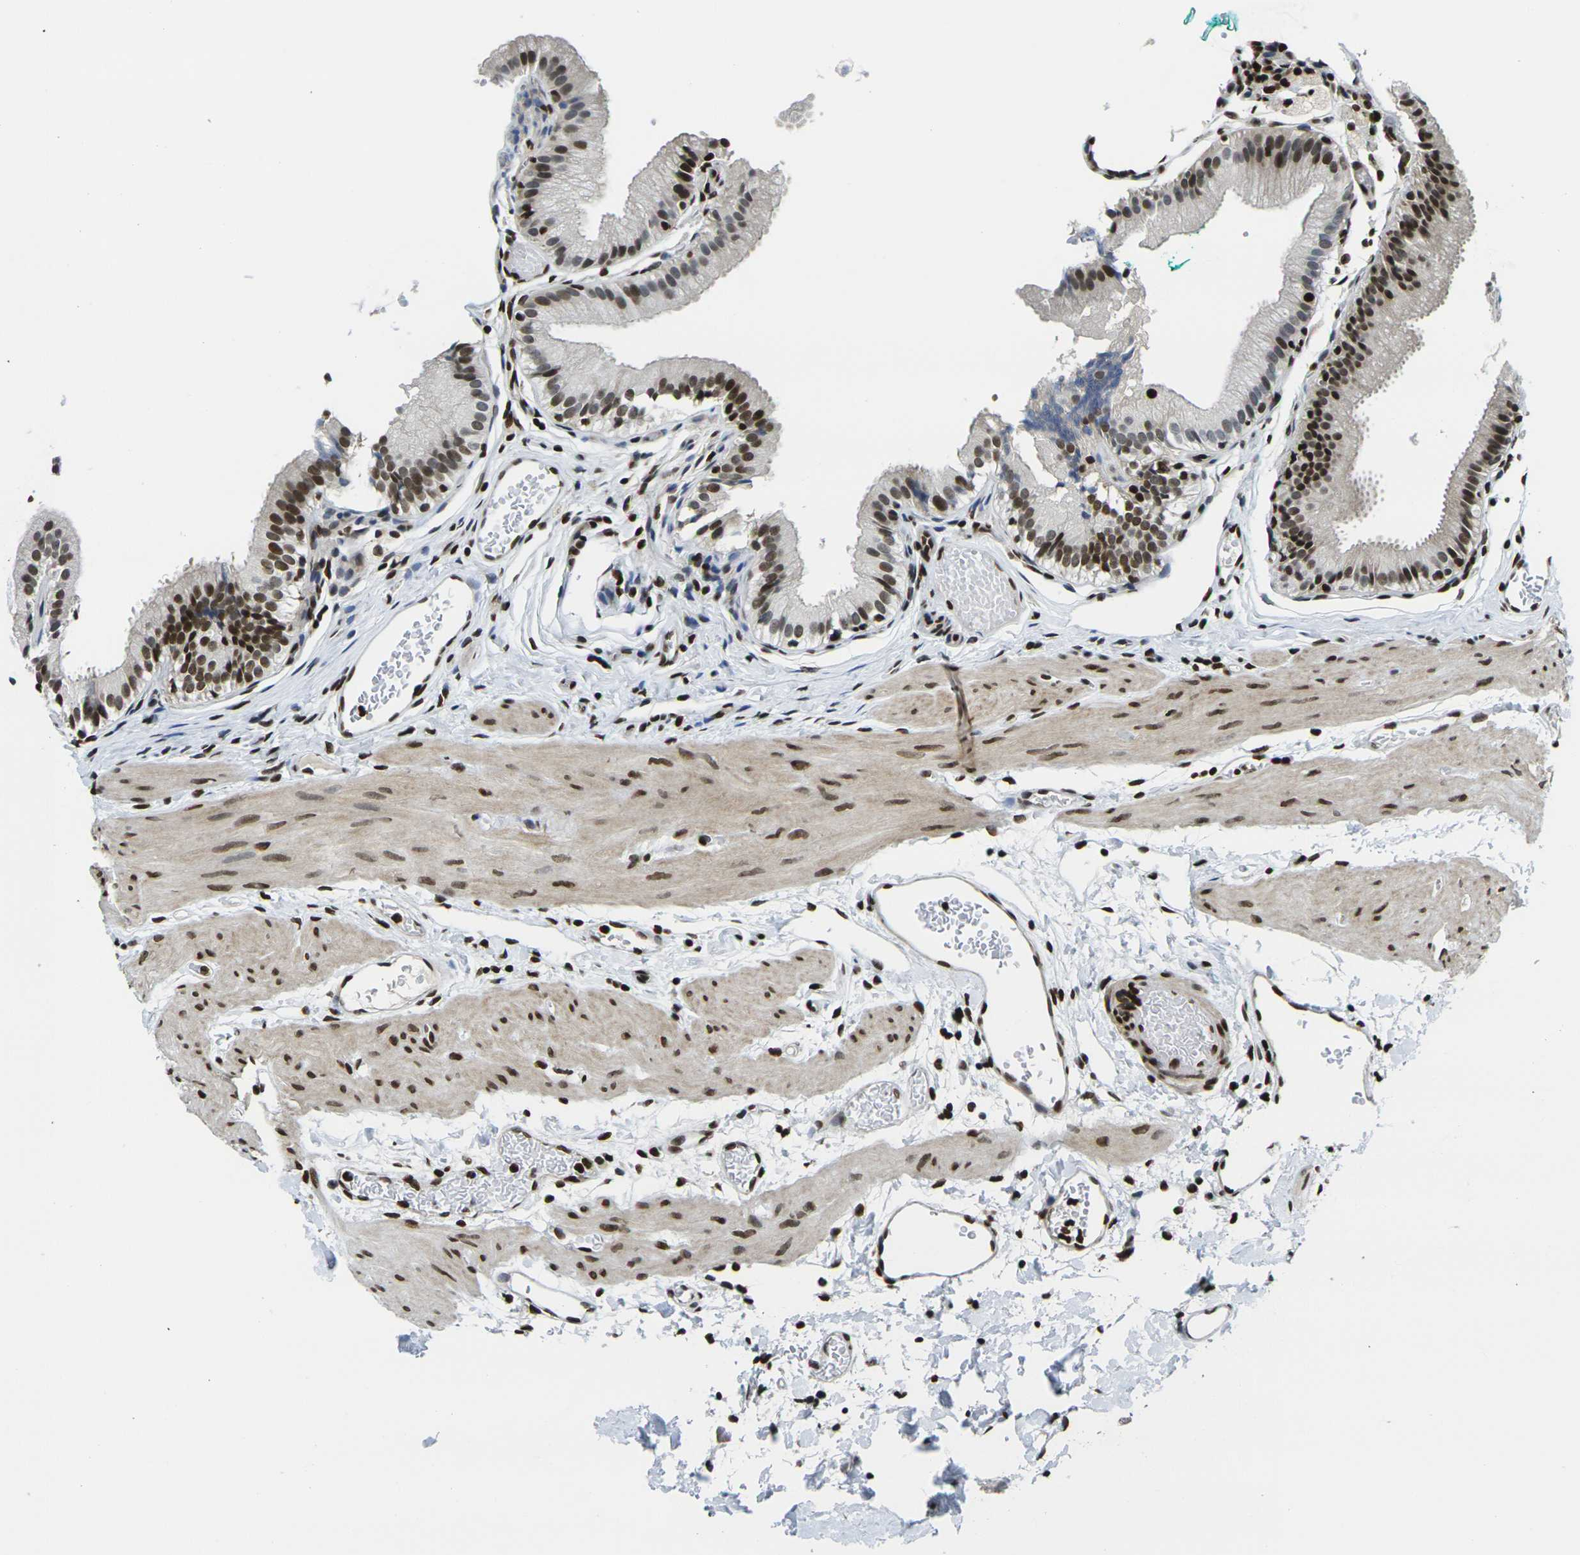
{"staining": {"intensity": "strong", "quantity": ">75%", "location": "nuclear"}, "tissue": "gallbladder", "cell_type": "Glandular cells", "image_type": "normal", "snomed": [{"axis": "morphology", "description": "Normal tissue, NOS"}, {"axis": "topography", "description": "Gallbladder"}], "caption": "Gallbladder stained with DAB IHC demonstrates high levels of strong nuclear positivity in approximately >75% of glandular cells.", "gene": "H1", "patient": {"sex": "female", "age": 26}}